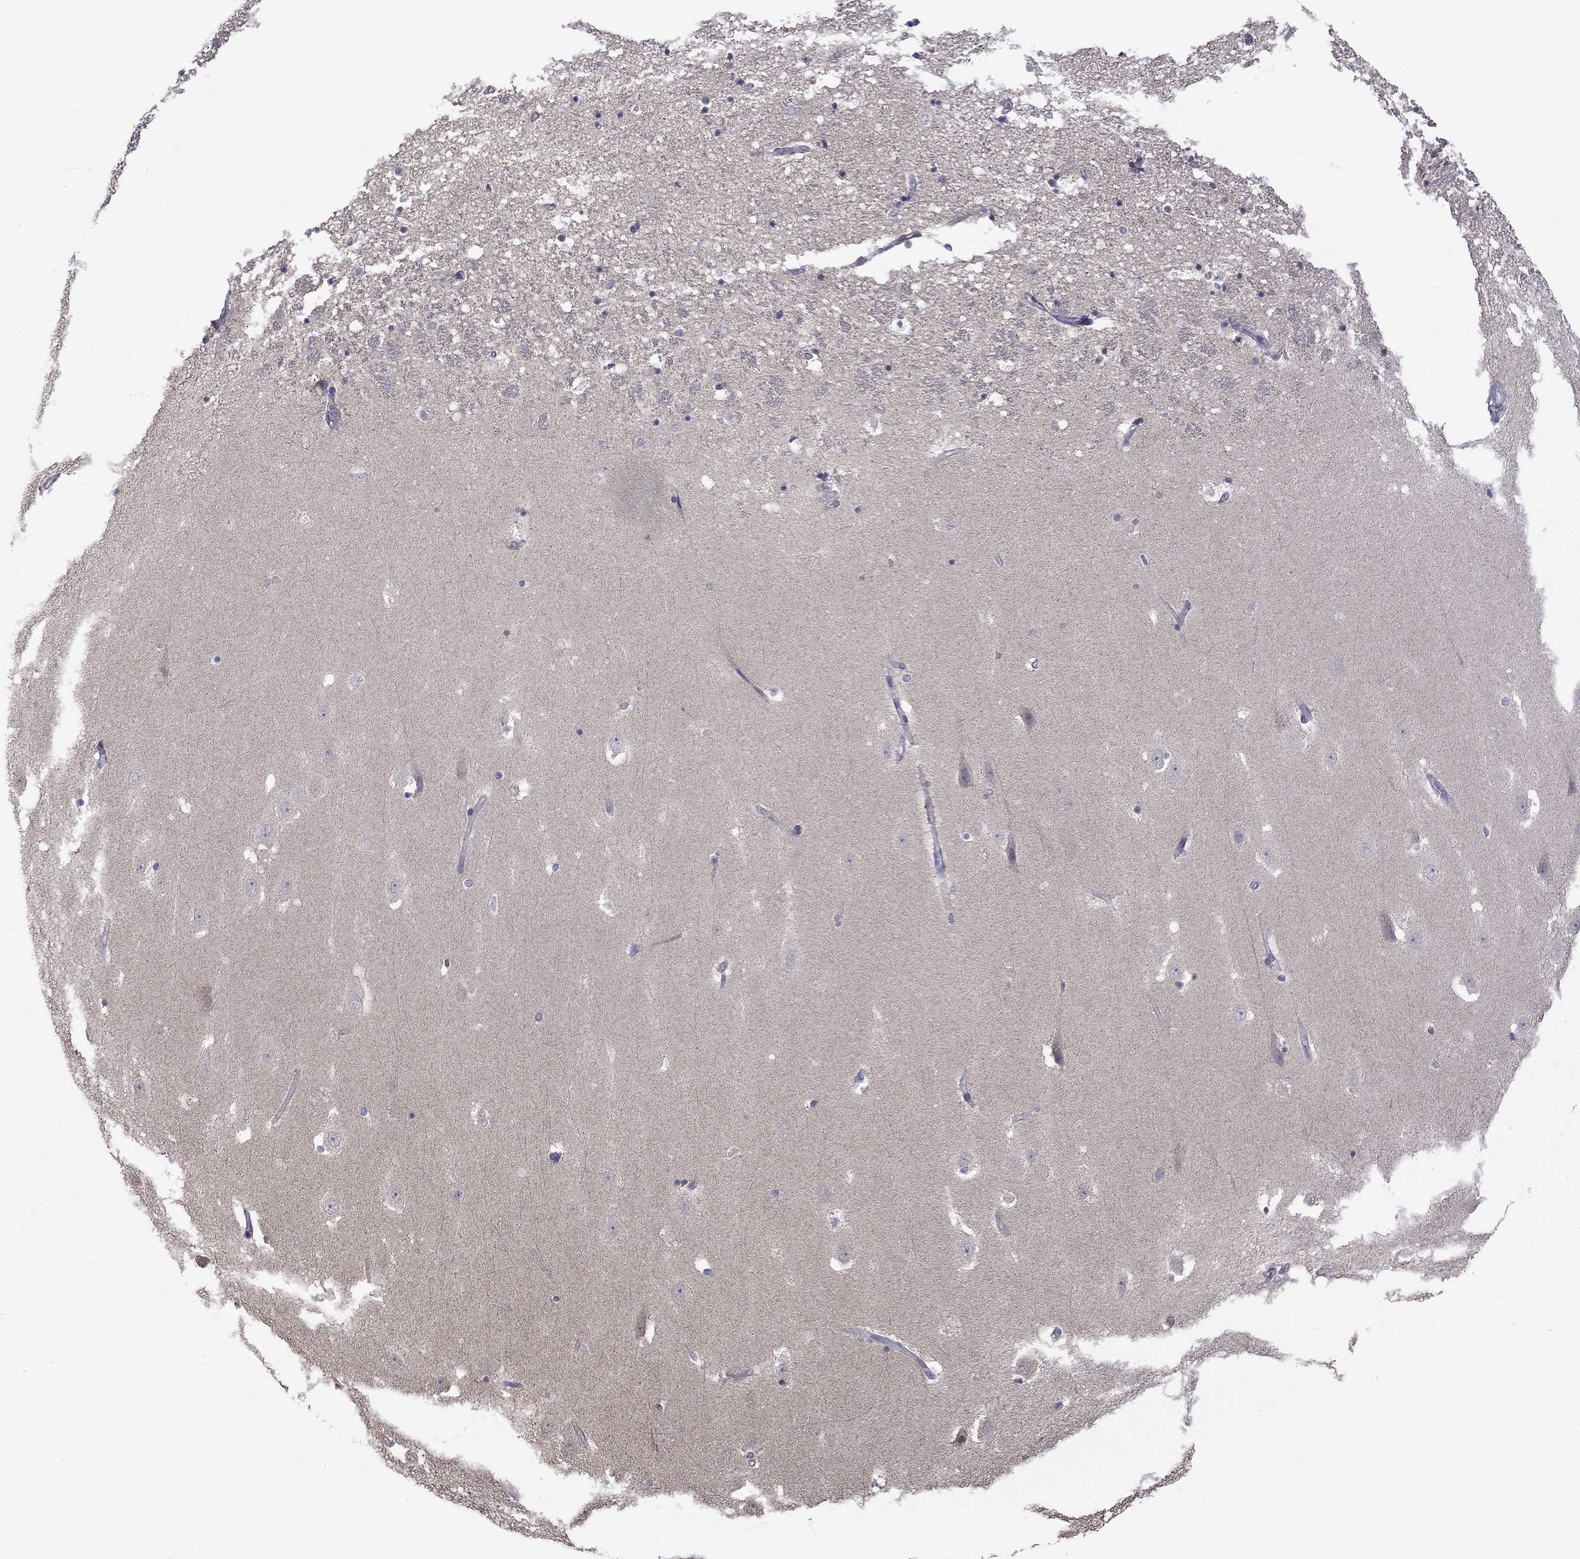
{"staining": {"intensity": "negative", "quantity": "none", "location": "none"}, "tissue": "hippocampus", "cell_type": "Glial cells", "image_type": "normal", "snomed": [{"axis": "morphology", "description": "Normal tissue, NOS"}, {"axis": "topography", "description": "Hippocampus"}], "caption": "The photomicrograph demonstrates no staining of glial cells in benign hippocampus. Nuclei are stained in blue.", "gene": "SLC39A14", "patient": {"sex": "male", "age": 49}}